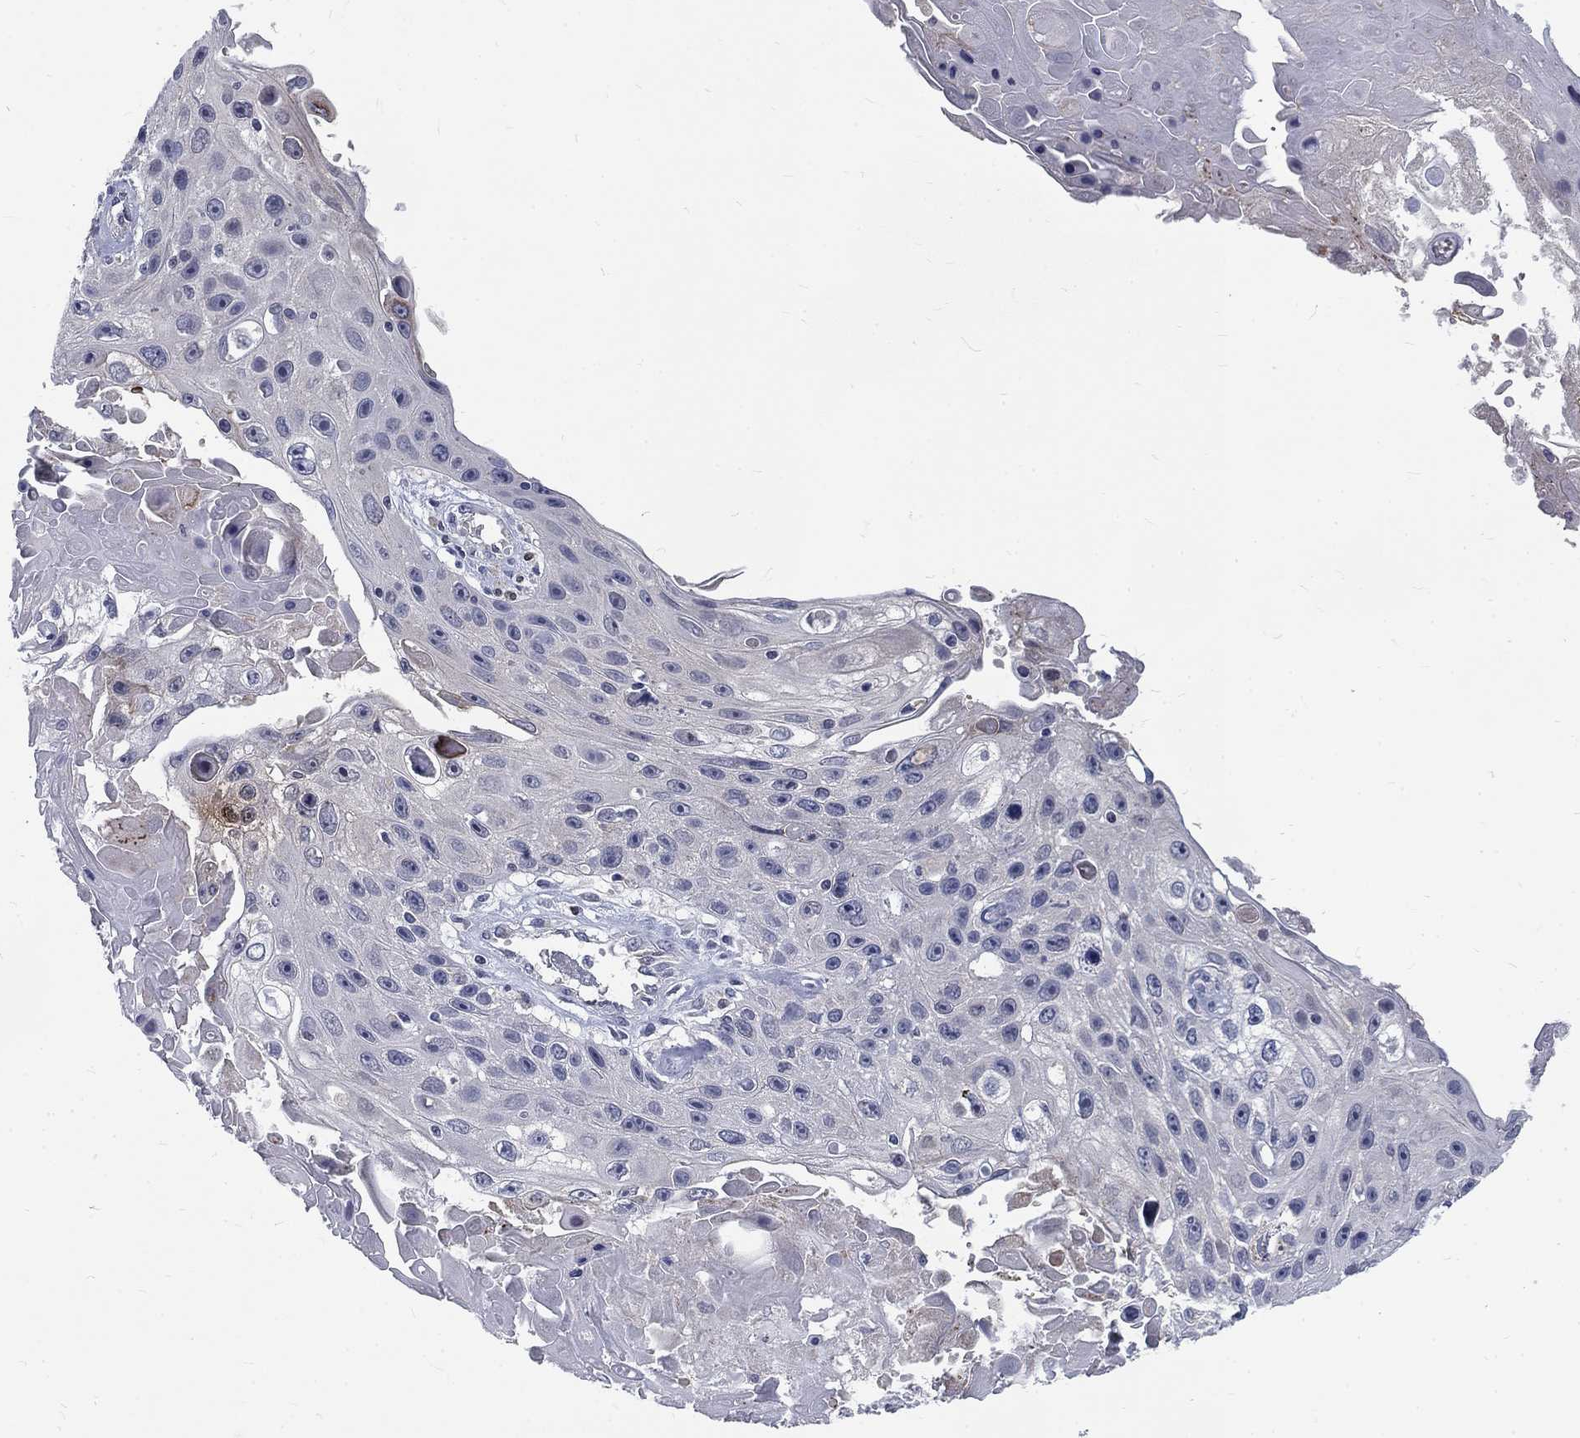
{"staining": {"intensity": "negative", "quantity": "none", "location": "none"}, "tissue": "skin cancer", "cell_type": "Tumor cells", "image_type": "cancer", "snomed": [{"axis": "morphology", "description": "Squamous cell carcinoma, NOS"}, {"axis": "topography", "description": "Skin"}], "caption": "Tumor cells show no significant expression in squamous cell carcinoma (skin). Nuclei are stained in blue.", "gene": "PHKA1", "patient": {"sex": "male", "age": 82}}